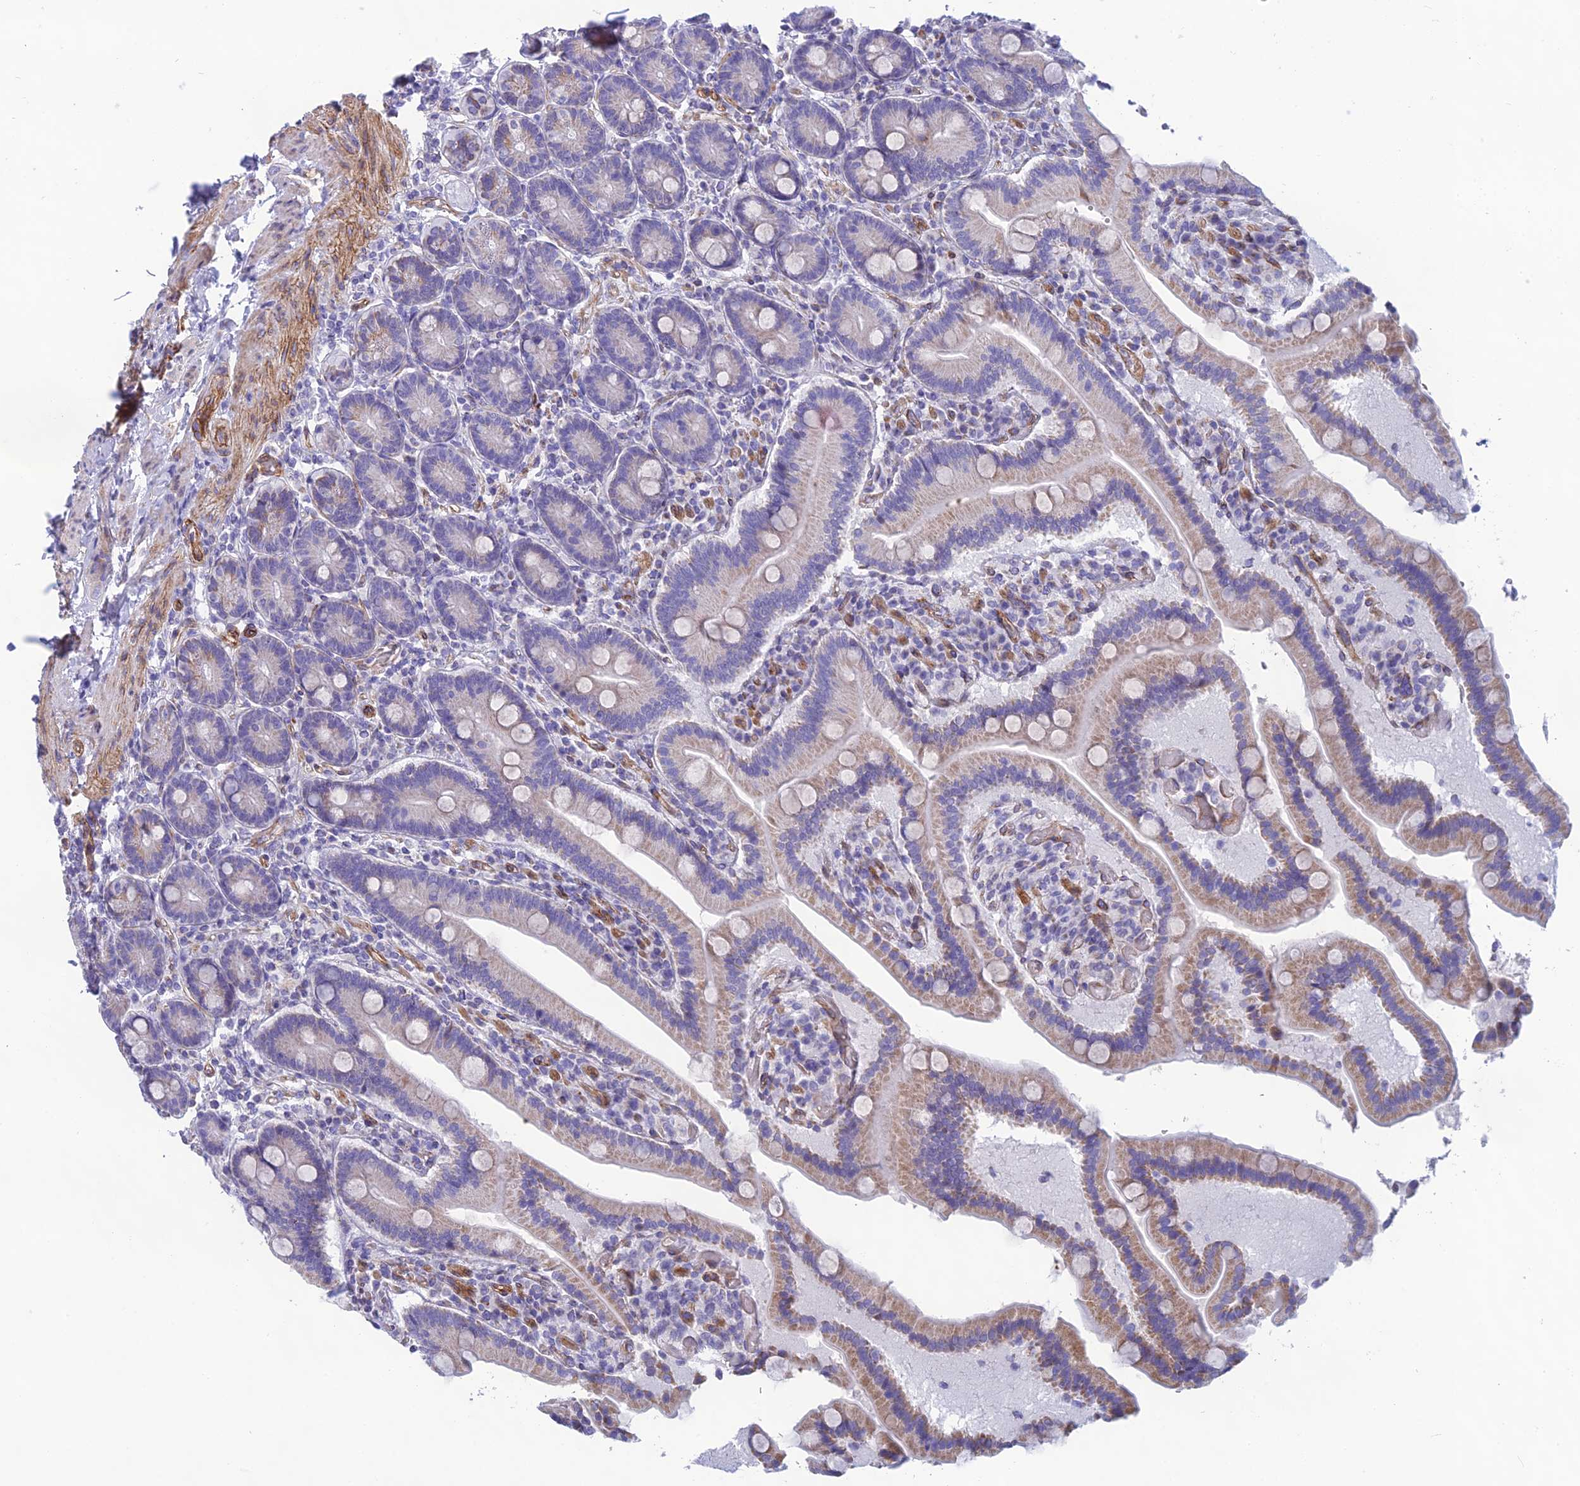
{"staining": {"intensity": "weak", "quantity": ">75%", "location": "cytoplasmic/membranous"}, "tissue": "duodenum", "cell_type": "Glandular cells", "image_type": "normal", "snomed": [{"axis": "morphology", "description": "Normal tissue, NOS"}, {"axis": "topography", "description": "Duodenum"}], "caption": "Protein analysis of normal duodenum demonstrates weak cytoplasmic/membranous positivity in approximately >75% of glandular cells. The staining was performed using DAB (3,3'-diaminobenzidine), with brown indicating positive protein expression. Nuclei are stained blue with hematoxylin.", "gene": "POMGNT1", "patient": {"sex": "female", "age": 62}}